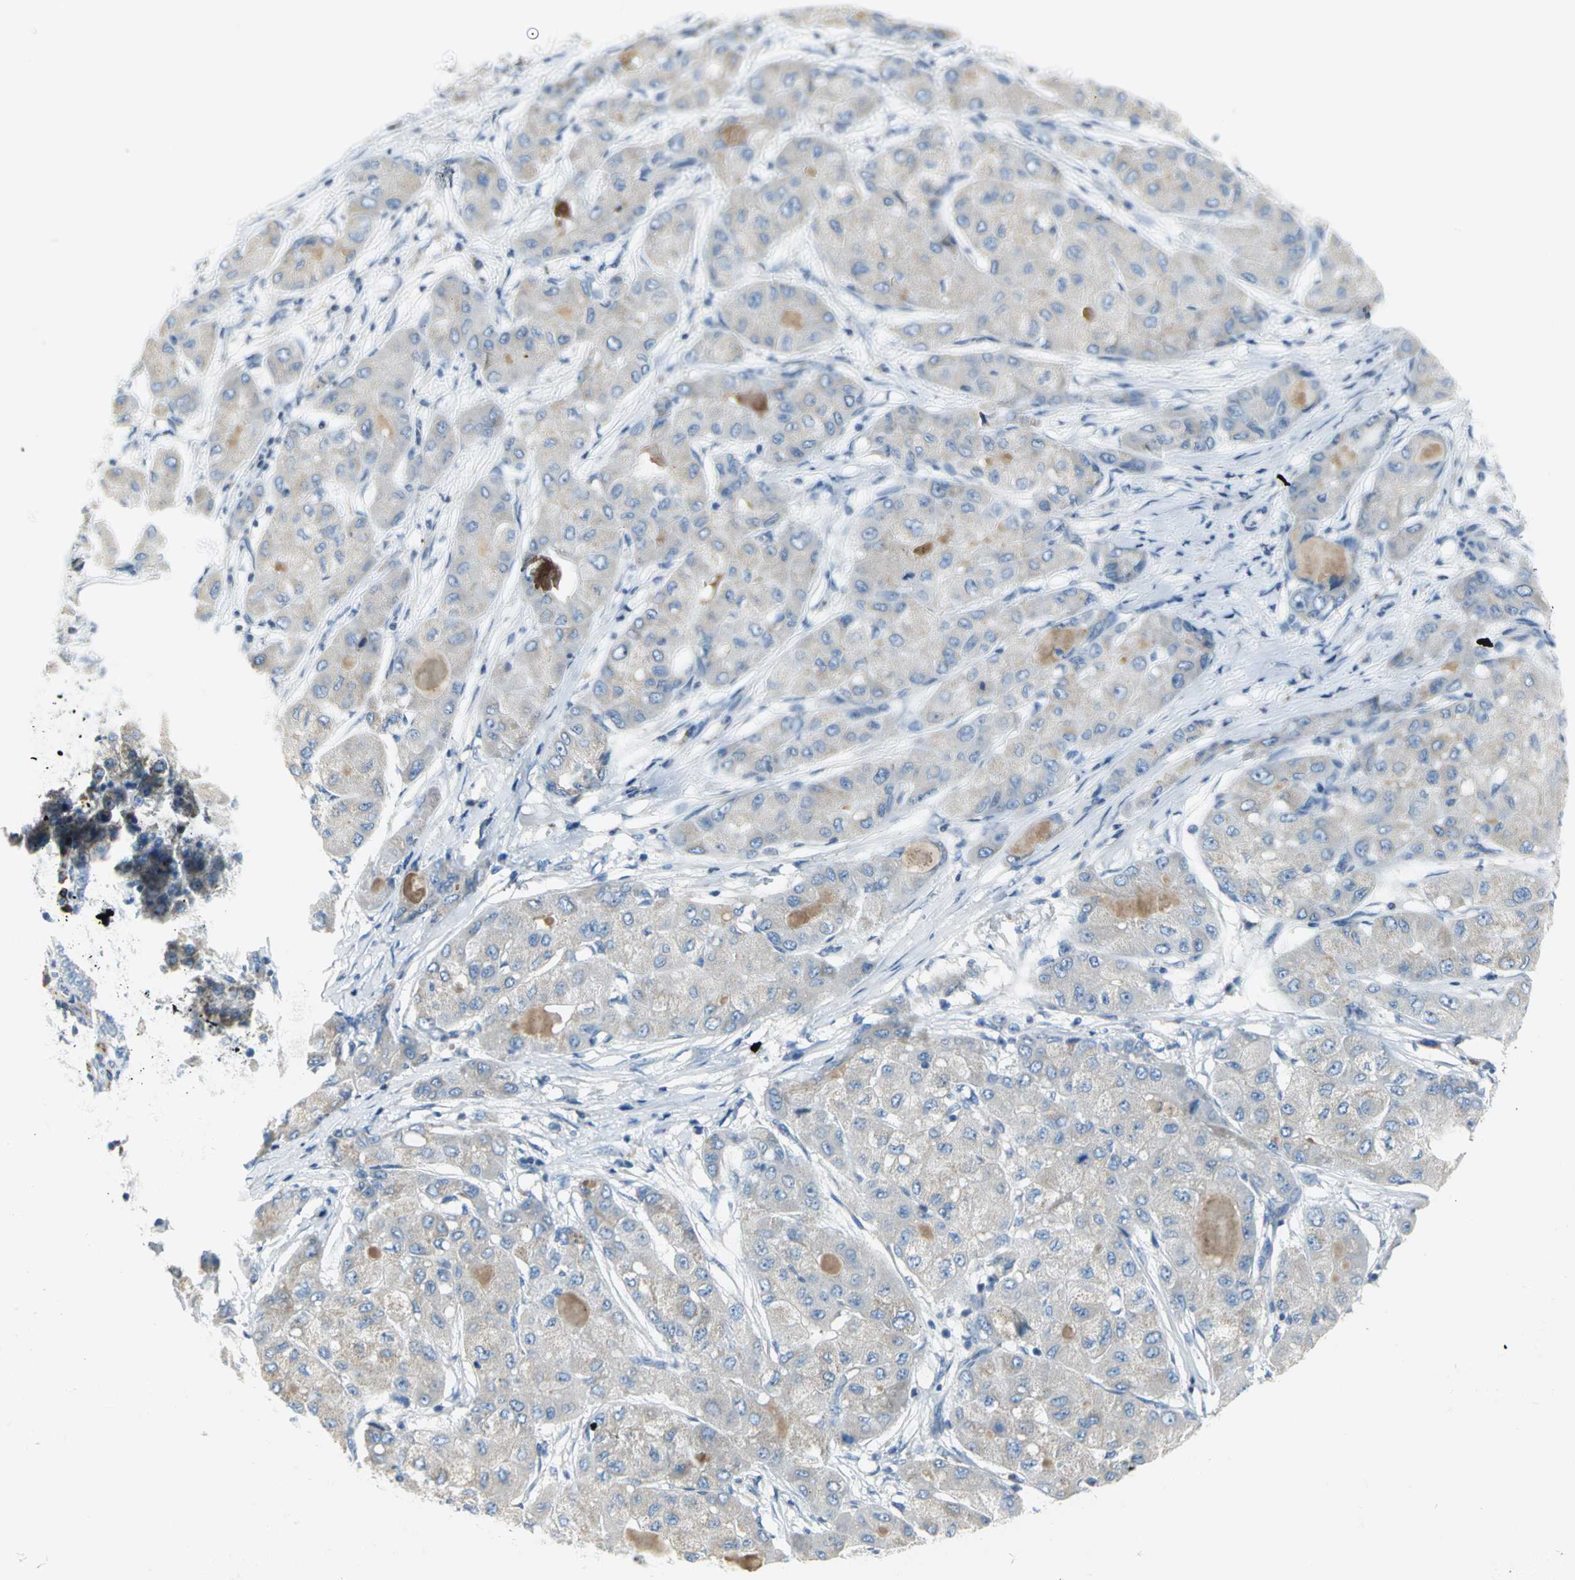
{"staining": {"intensity": "negative", "quantity": "none", "location": "none"}, "tissue": "liver cancer", "cell_type": "Tumor cells", "image_type": "cancer", "snomed": [{"axis": "morphology", "description": "Carcinoma, Hepatocellular, NOS"}, {"axis": "topography", "description": "Liver"}], "caption": "Liver cancer (hepatocellular carcinoma) was stained to show a protein in brown. There is no significant positivity in tumor cells.", "gene": "ALOX15", "patient": {"sex": "male", "age": 80}}